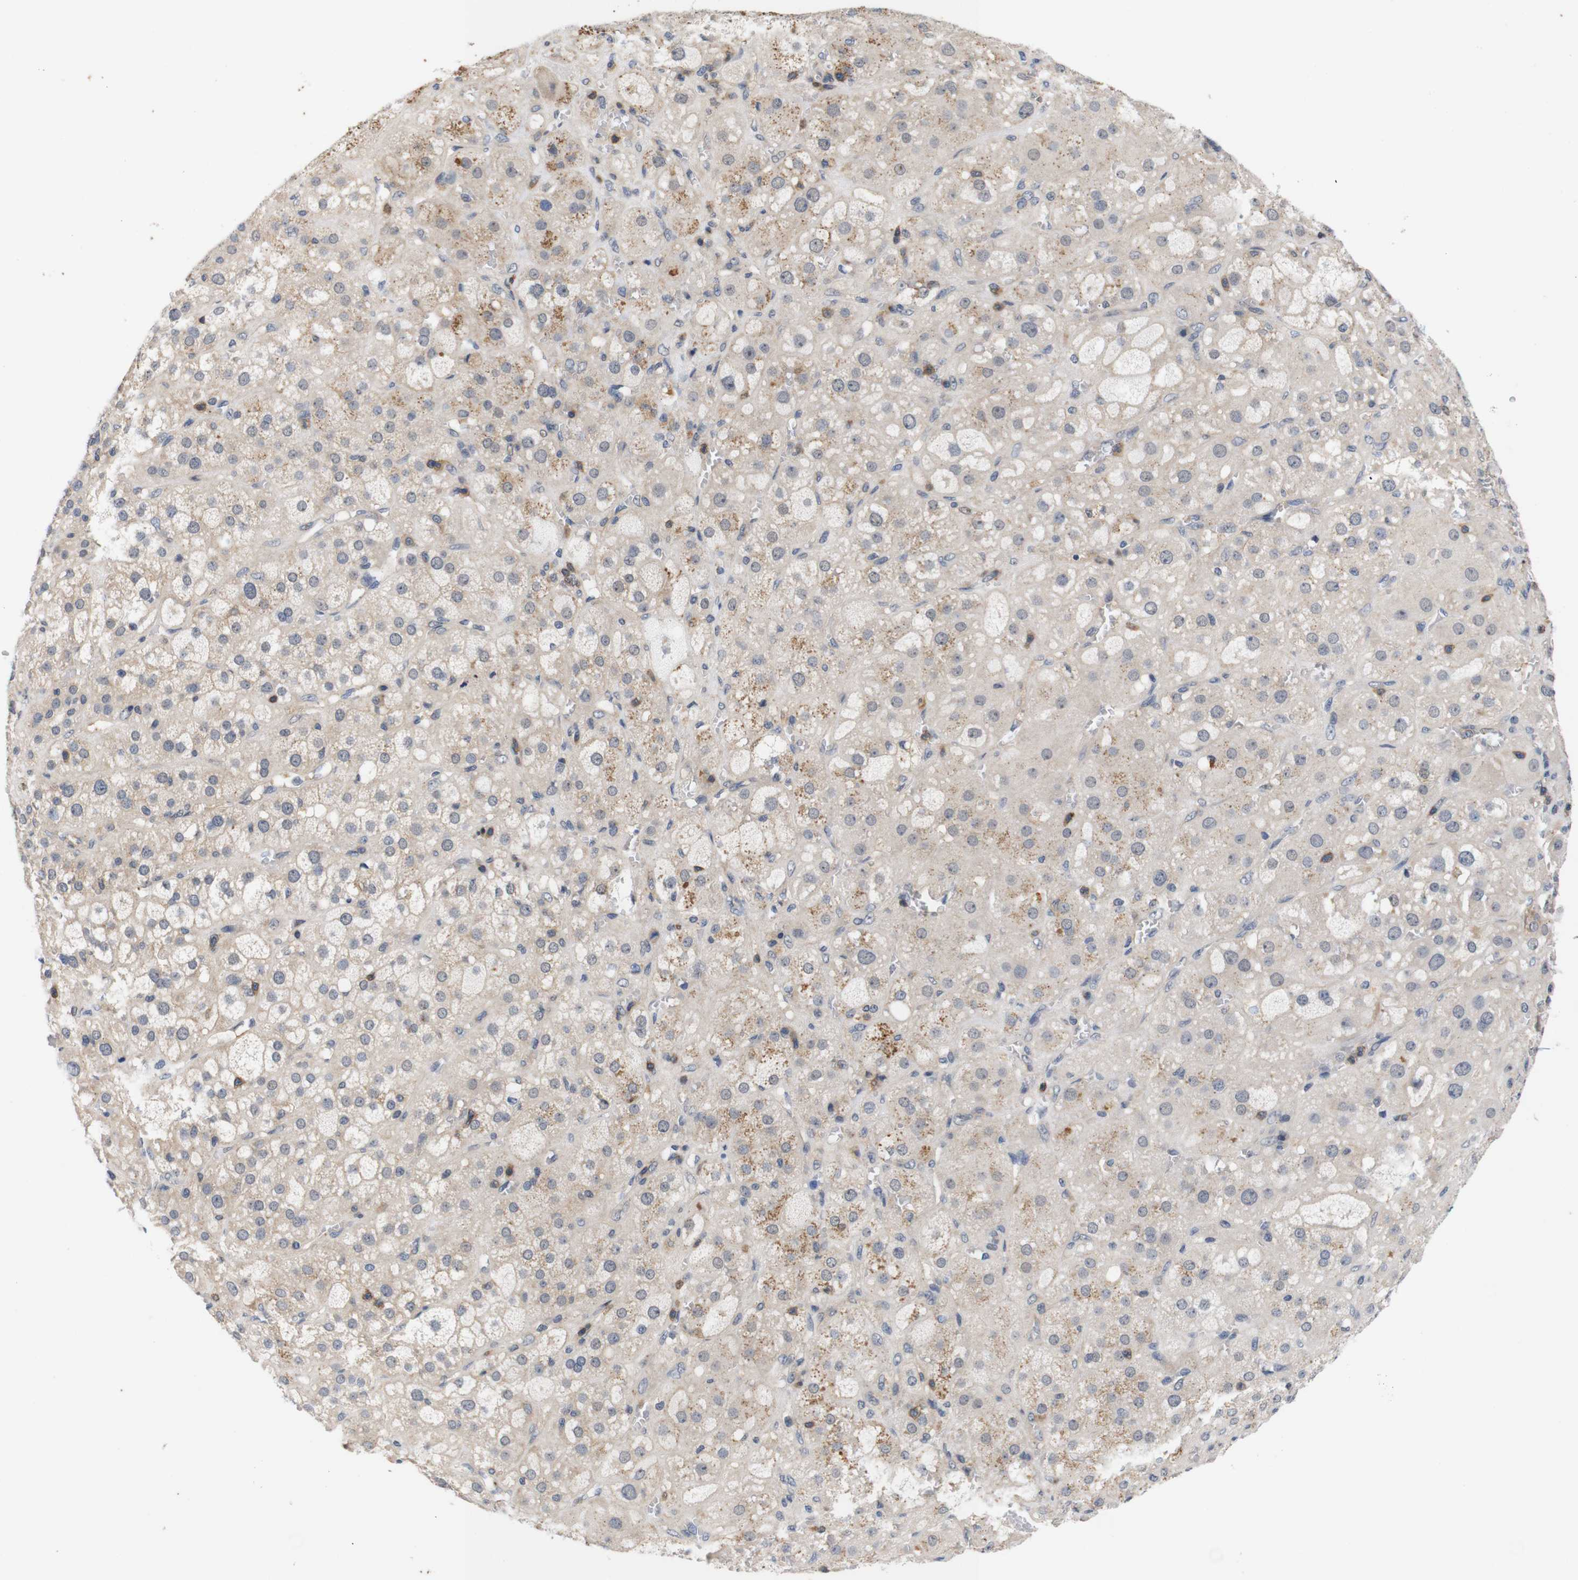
{"staining": {"intensity": "weak", "quantity": "25%-75%", "location": "cytoplasmic/membranous"}, "tissue": "adrenal gland", "cell_type": "Glandular cells", "image_type": "normal", "snomed": [{"axis": "morphology", "description": "Normal tissue, NOS"}, {"axis": "topography", "description": "Adrenal gland"}], "caption": "This photomicrograph exhibits normal adrenal gland stained with immunohistochemistry (IHC) to label a protein in brown. The cytoplasmic/membranous of glandular cells show weak positivity for the protein. Nuclei are counter-stained blue.", "gene": "BRWD3", "patient": {"sex": "female", "age": 47}}